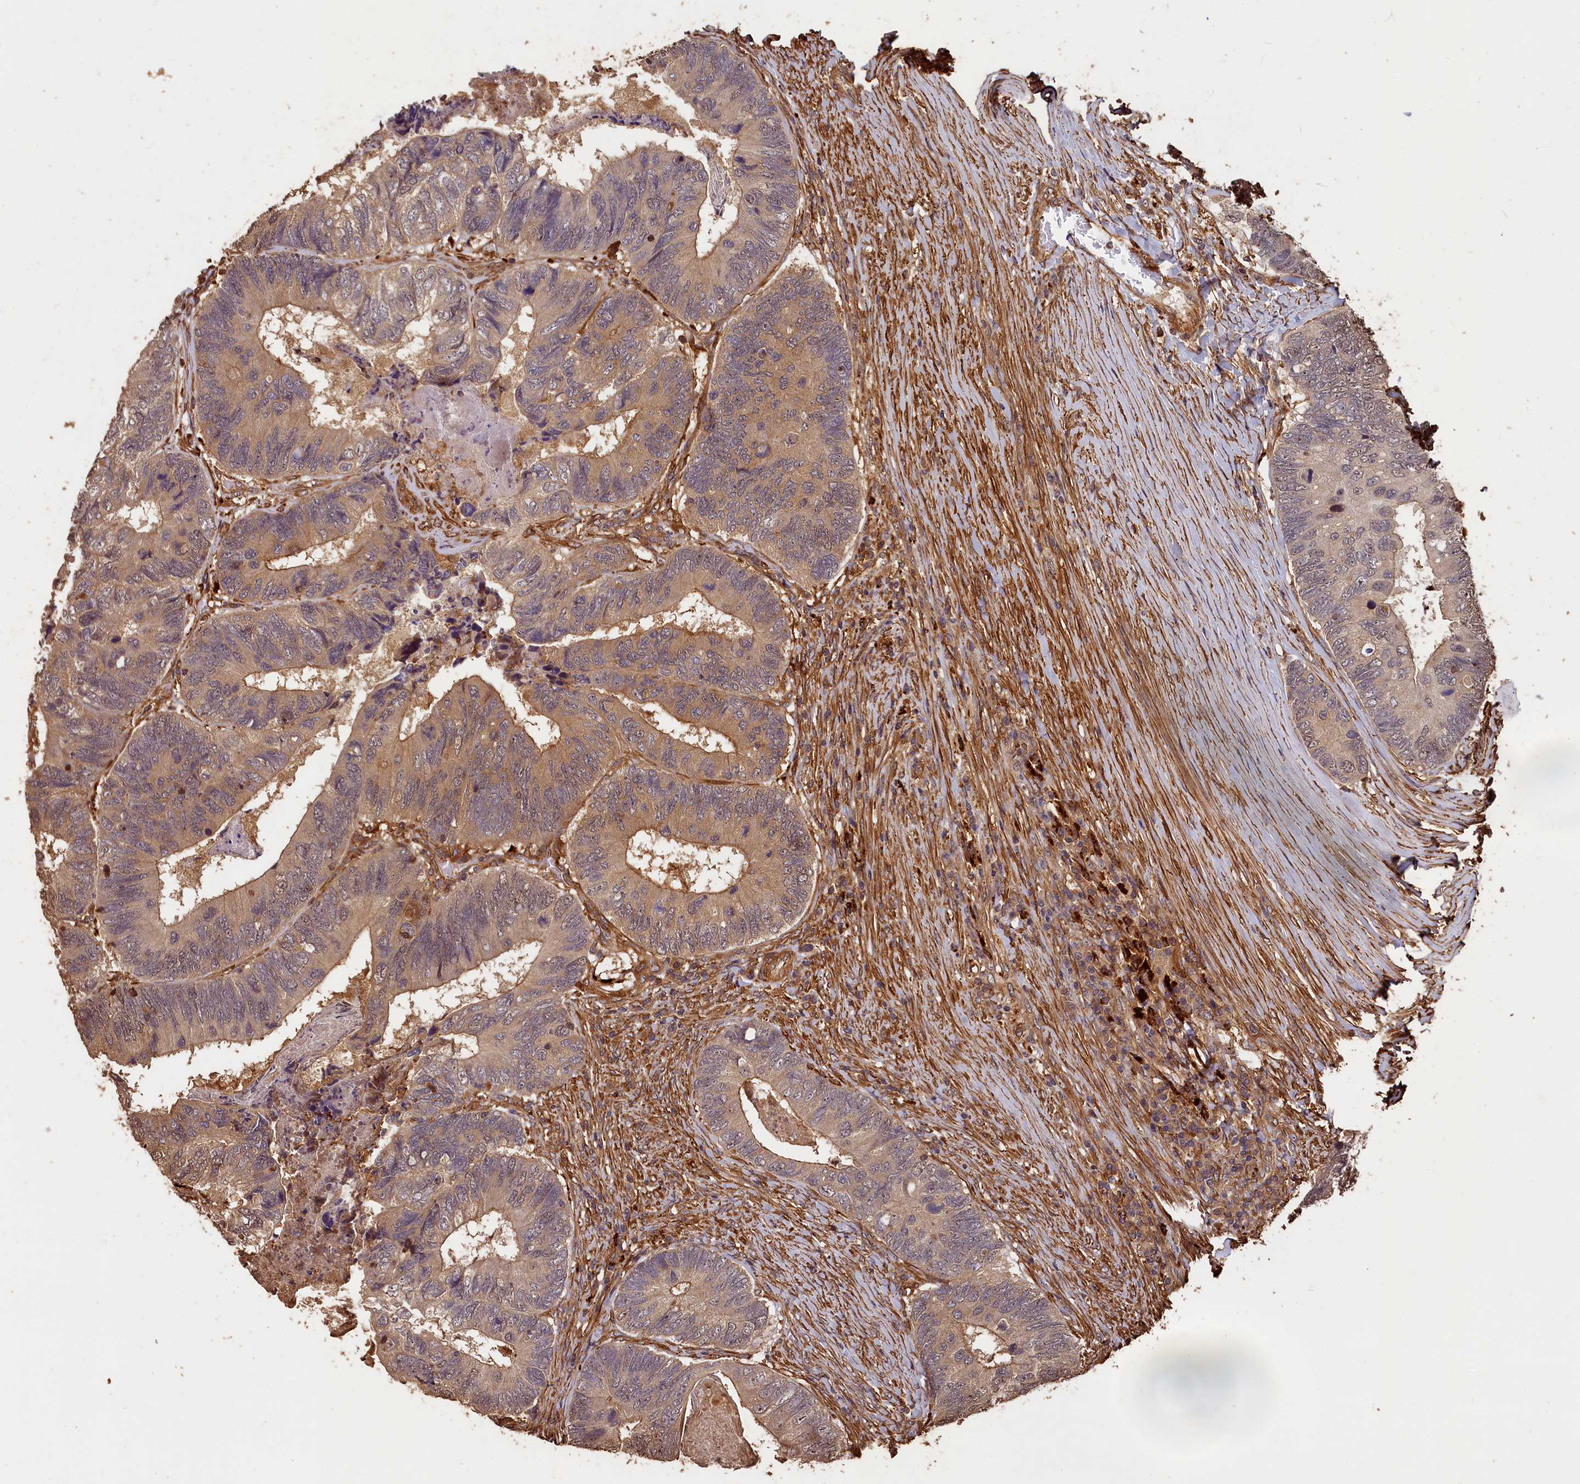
{"staining": {"intensity": "weak", "quantity": "25%-75%", "location": "cytoplasmic/membranous,nuclear"}, "tissue": "colorectal cancer", "cell_type": "Tumor cells", "image_type": "cancer", "snomed": [{"axis": "morphology", "description": "Adenocarcinoma, NOS"}, {"axis": "topography", "description": "Colon"}], "caption": "A micrograph of colorectal cancer stained for a protein shows weak cytoplasmic/membranous and nuclear brown staining in tumor cells.", "gene": "MMP15", "patient": {"sex": "female", "age": 67}}